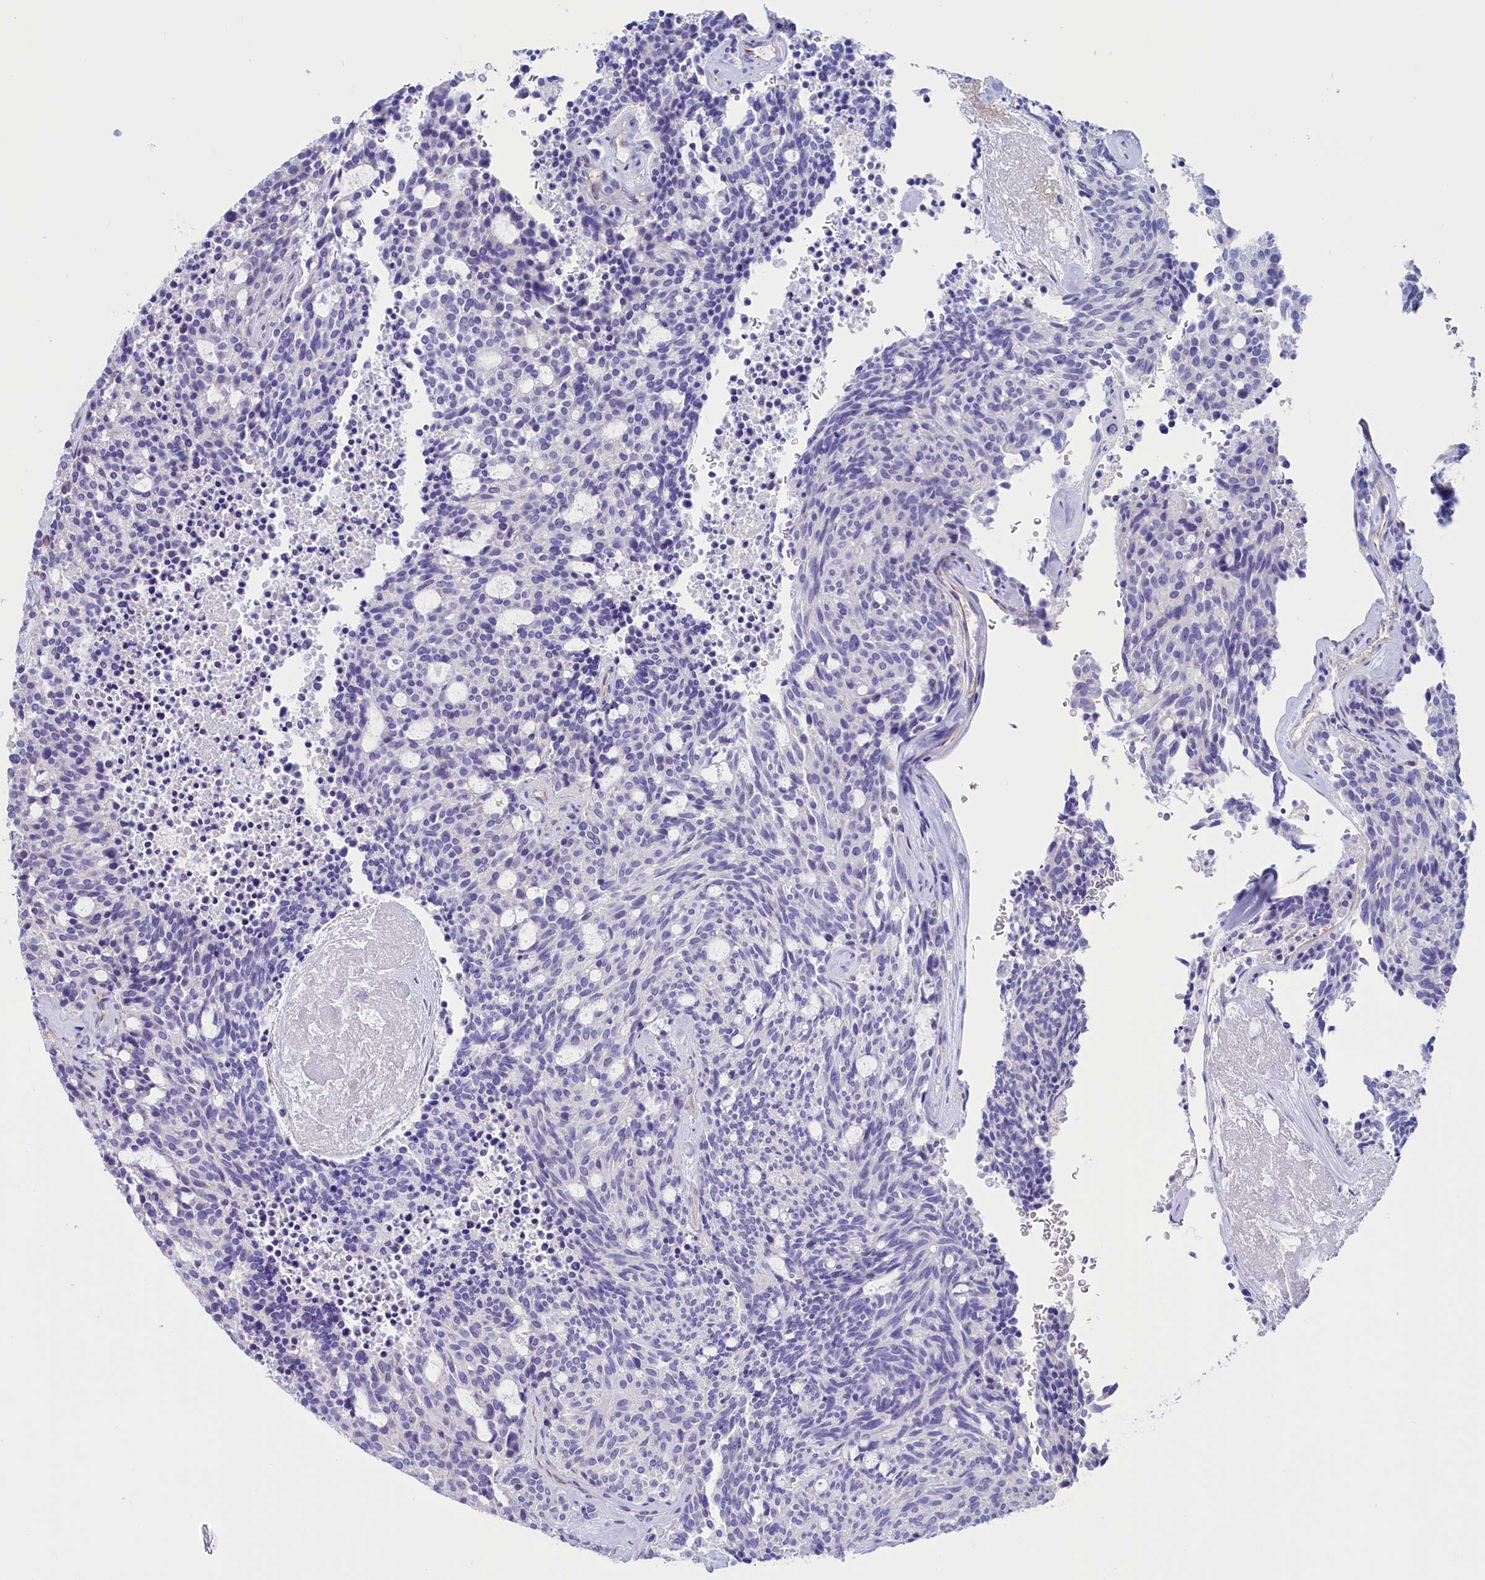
{"staining": {"intensity": "negative", "quantity": "none", "location": "none"}, "tissue": "carcinoid", "cell_type": "Tumor cells", "image_type": "cancer", "snomed": [{"axis": "morphology", "description": "Carcinoid, malignant, NOS"}, {"axis": "topography", "description": "Pancreas"}], "caption": "DAB immunohistochemical staining of carcinoid demonstrates no significant expression in tumor cells.", "gene": "PDILT", "patient": {"sex": "female", "age": 54}}